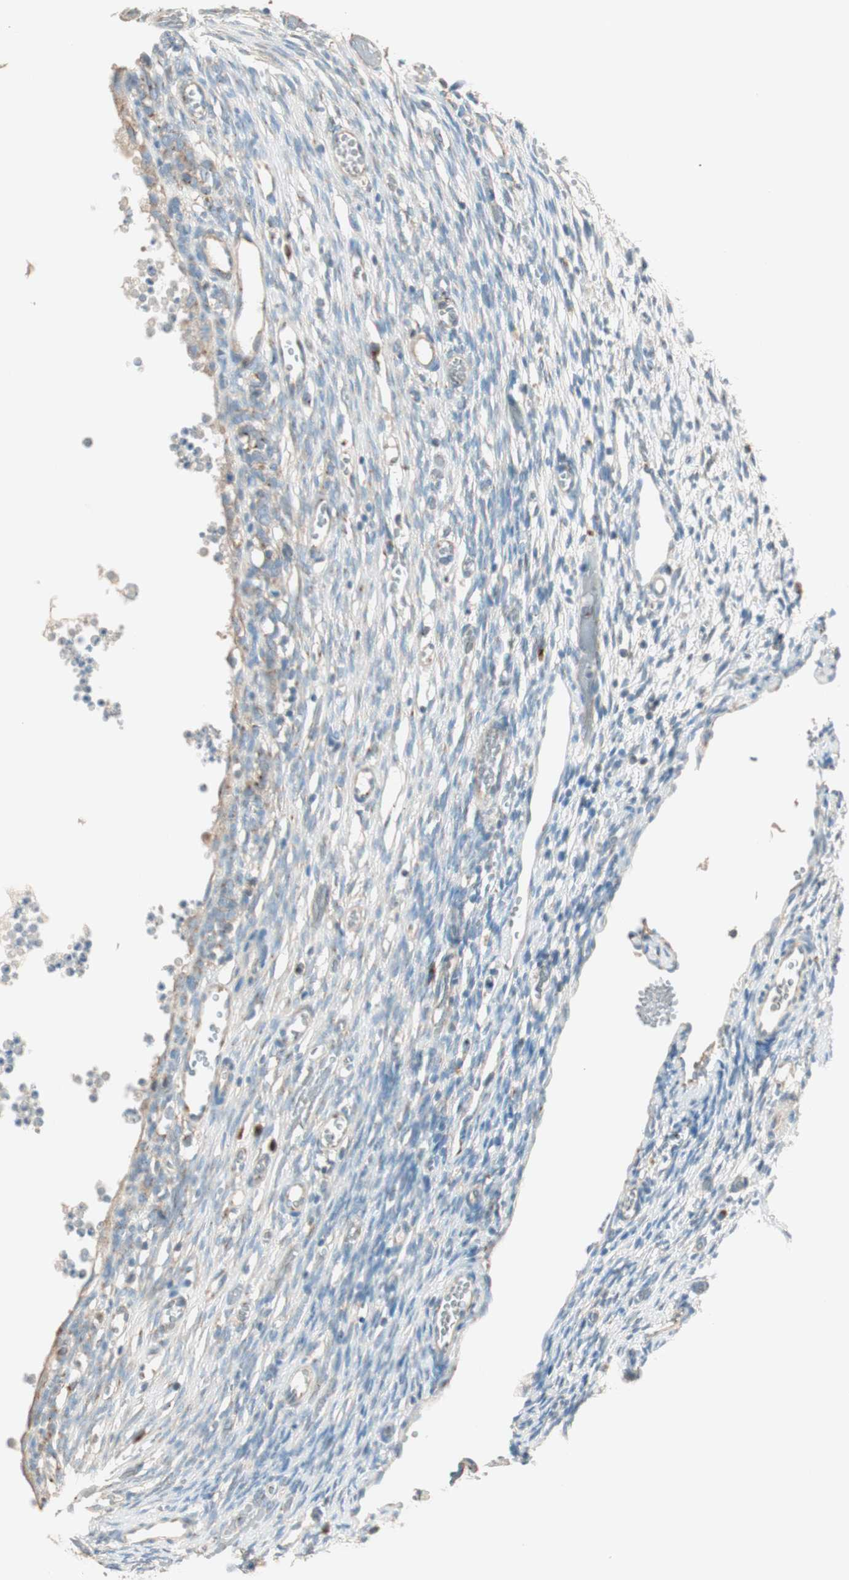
{"staining": {"intensity": "negative", "quantity": "none", "location": "none"}, "tissue": "ovary", "cell_type": "Follicle cells", "image_type": "normal", "snomed": [{"axis": "morphology", "description": "Normal tissue, NOS"}, {"axis": "topography", "description": "Ovary"}], "caption": "Immunohistochemistry of unremarkable ovary reveals no expression in follicle cells.", "gene": "SEC16A", "patient": {"sex": "female", "age": 35}}